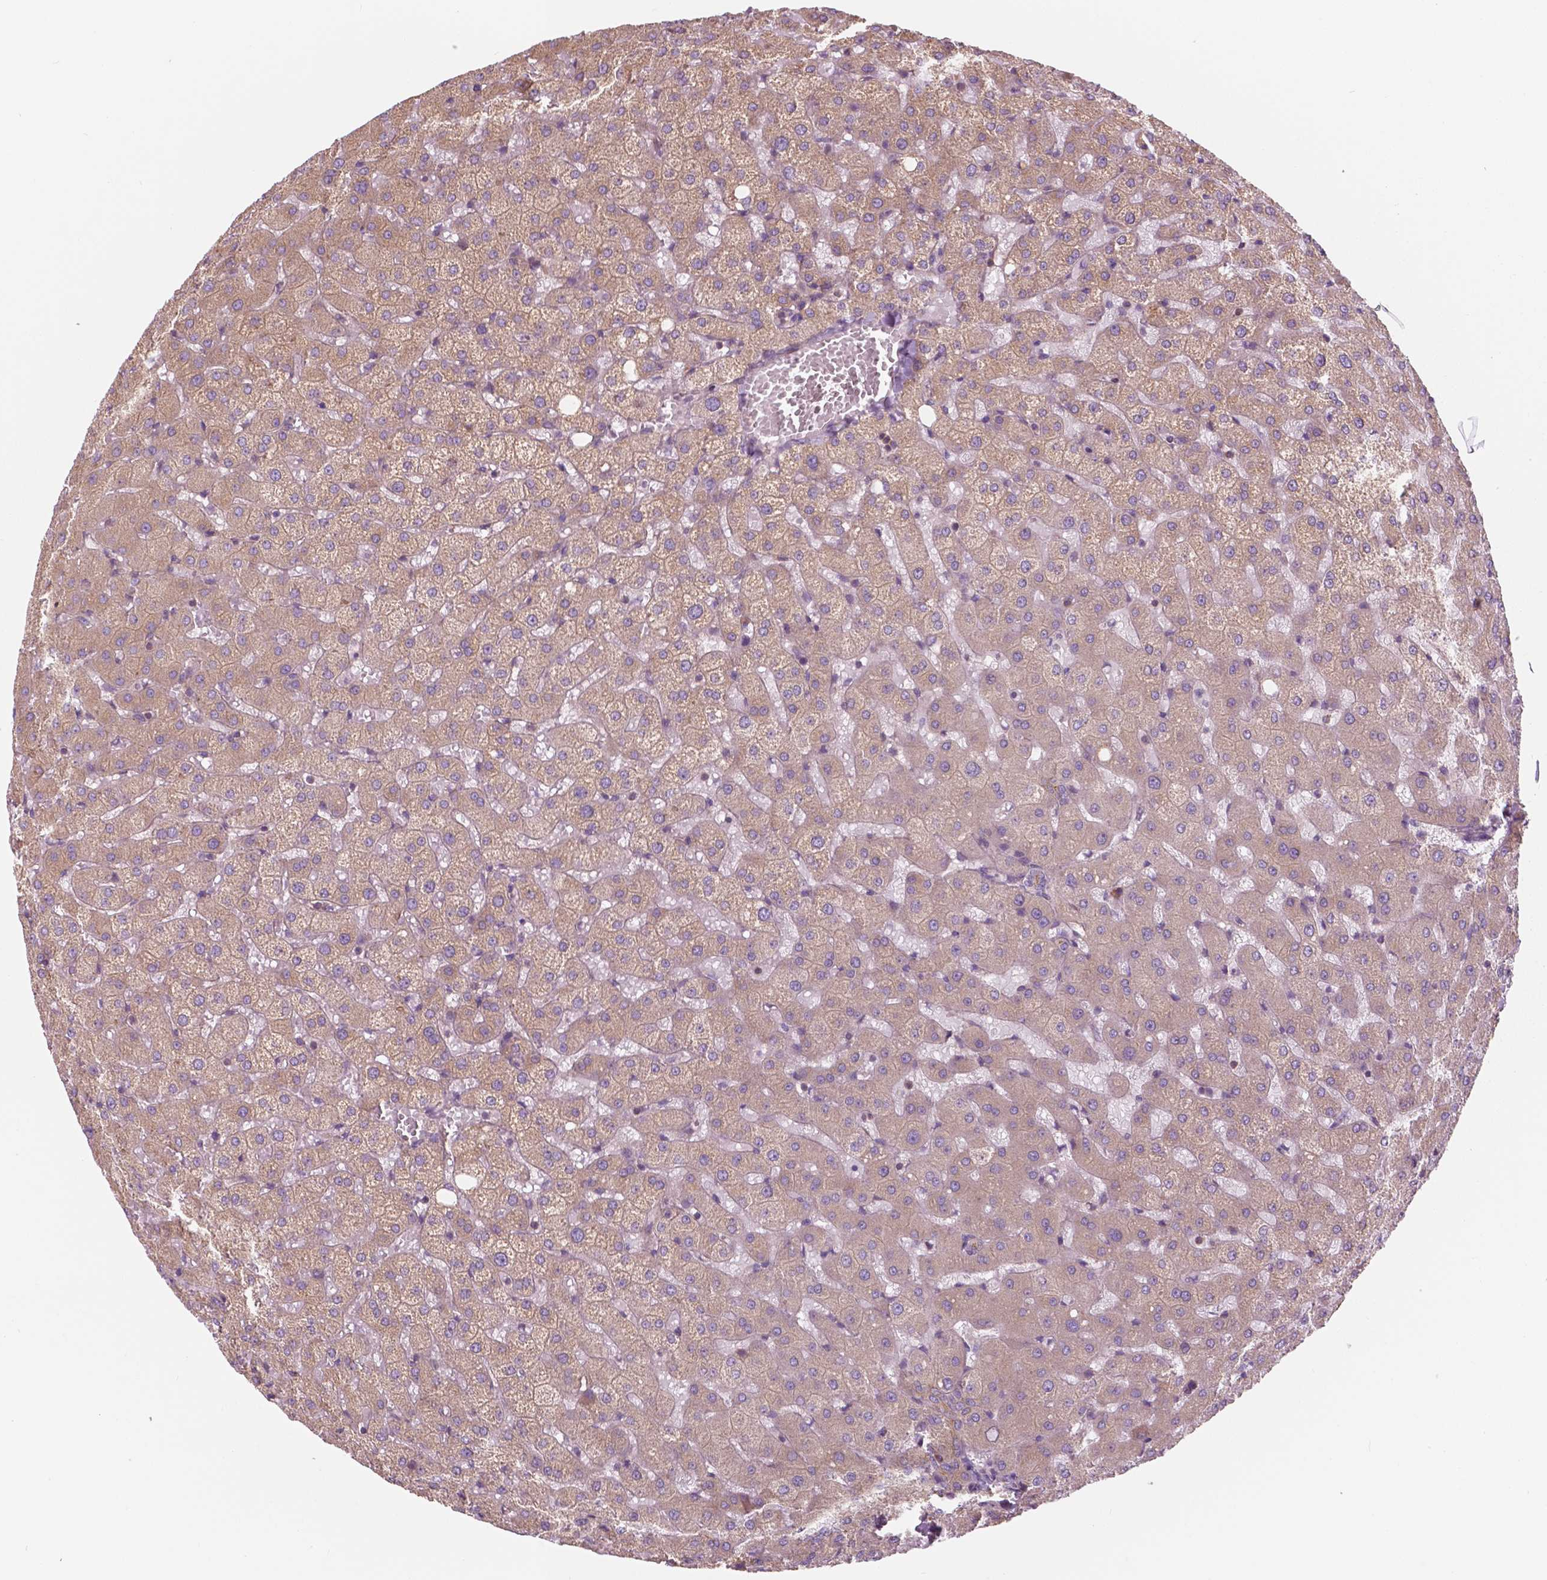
{"staining": {"intensity": "moderate", "quantity": "<25%", "location": "cytoplasmic/membranous"}, "tissue": "liver", "cell_type": "Cholangiocytes", "image_type": "normal", "snomed": [{"axis": "morphology", "description": "Normal tissue, NOS"}, {"axis": "topography", "description": "Liver"}], "caption": "A high-resolution histopathology image shows immunohistochemistry staining of normal liver, which shows moderate cytoplasmic/membranous expression in approximately <25% of cholangiocytes.", "gene": "SURF4", "patient": {"sex": "female", "age": 50}}